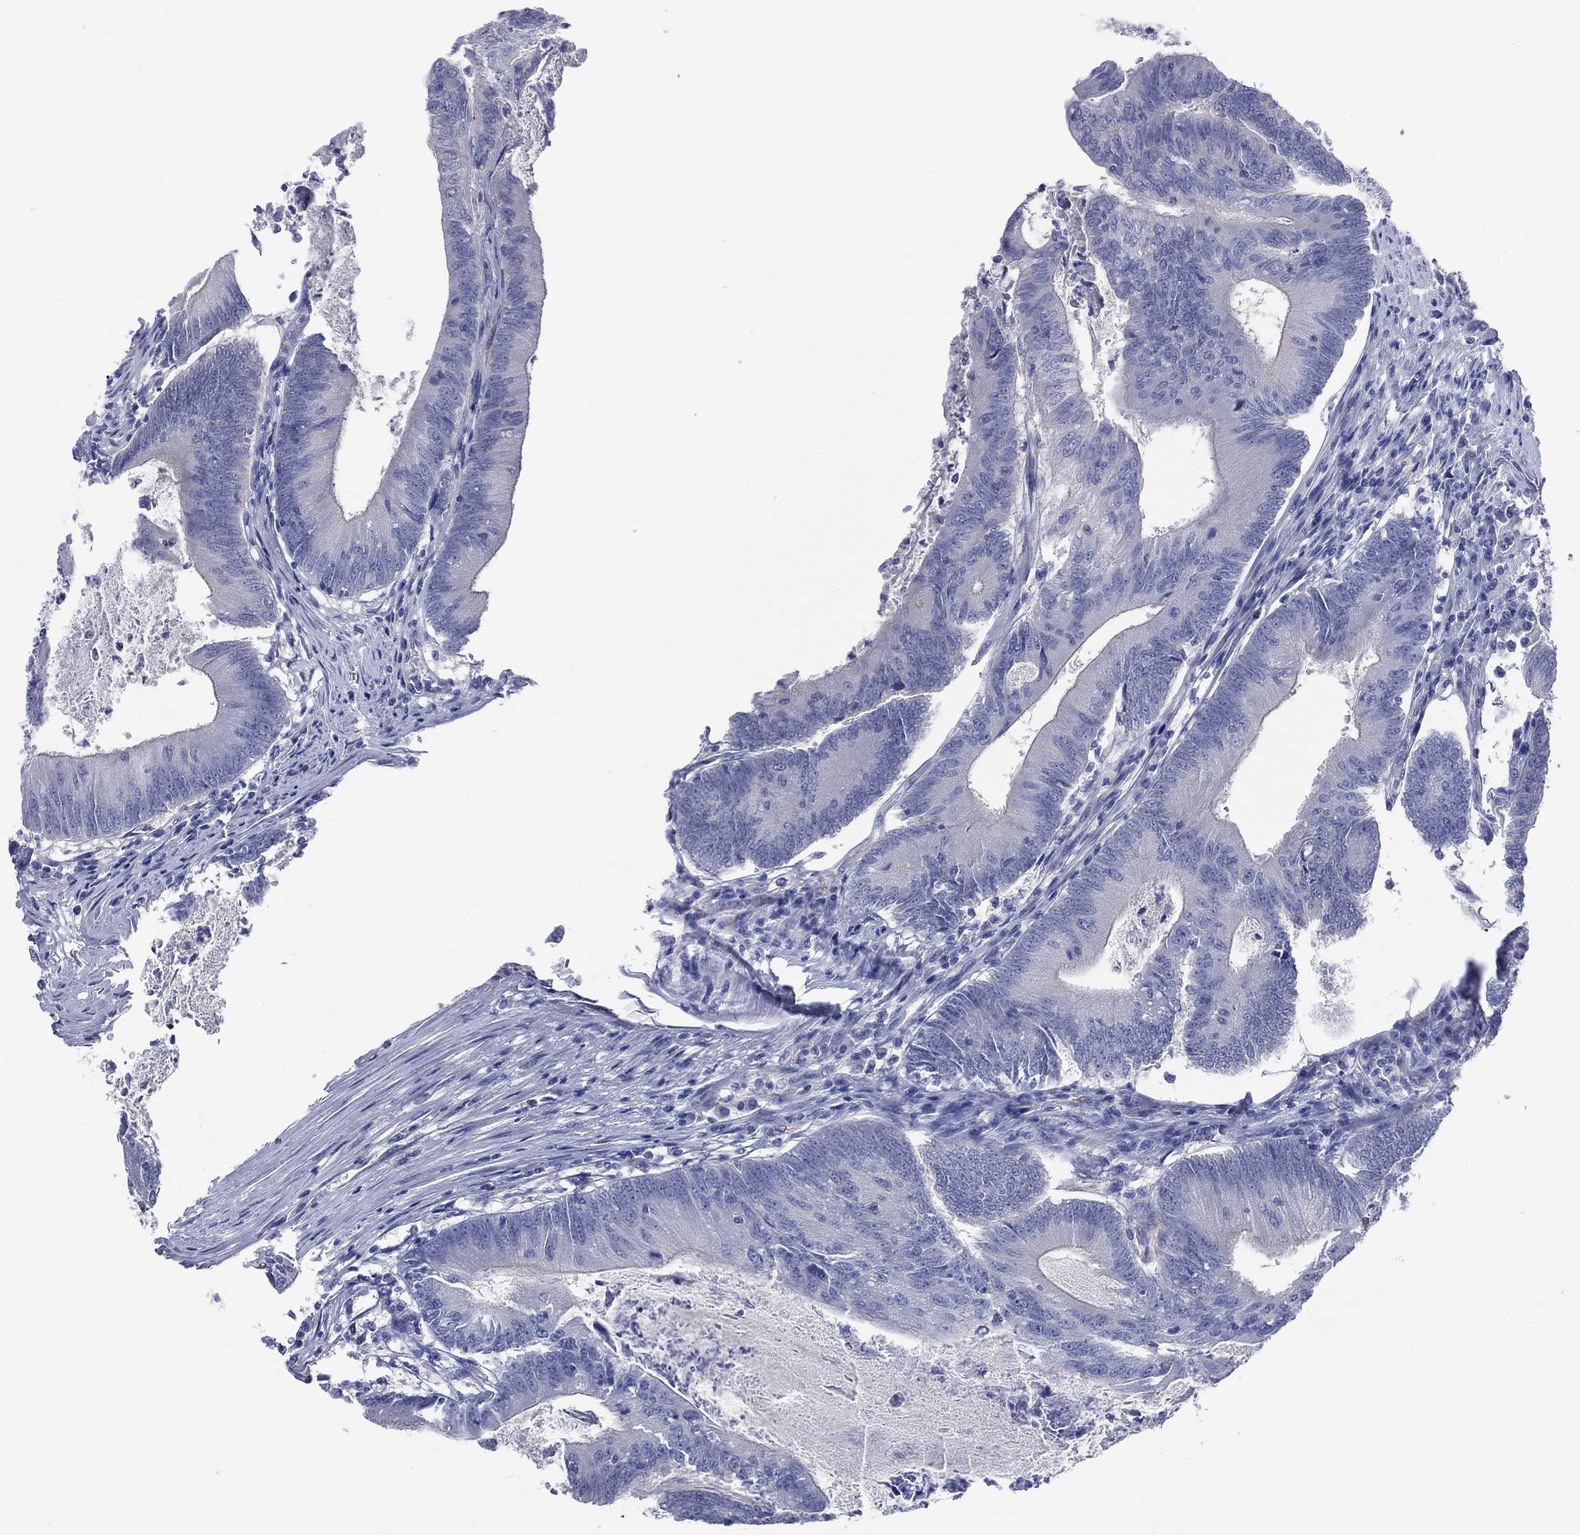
{"staining": {"intensity": "negative", "quantity": "none", "location": "none"}, "tissue": "colorectal cancer", "cell_type": "Tumor cells", "image_type": "cancer", "snomed": [{"axis": "morphology", "description": "Adenocarcinoma, NOS"}, {"axis": "topography", "description": "Colon"}], "caption": "This is an IHC image of colorectal cancer (adenocarcinoma). There is no positivity in tumor cells.", "gene": "C5orf46", "patient": {"sex": "female", "age": 70}}